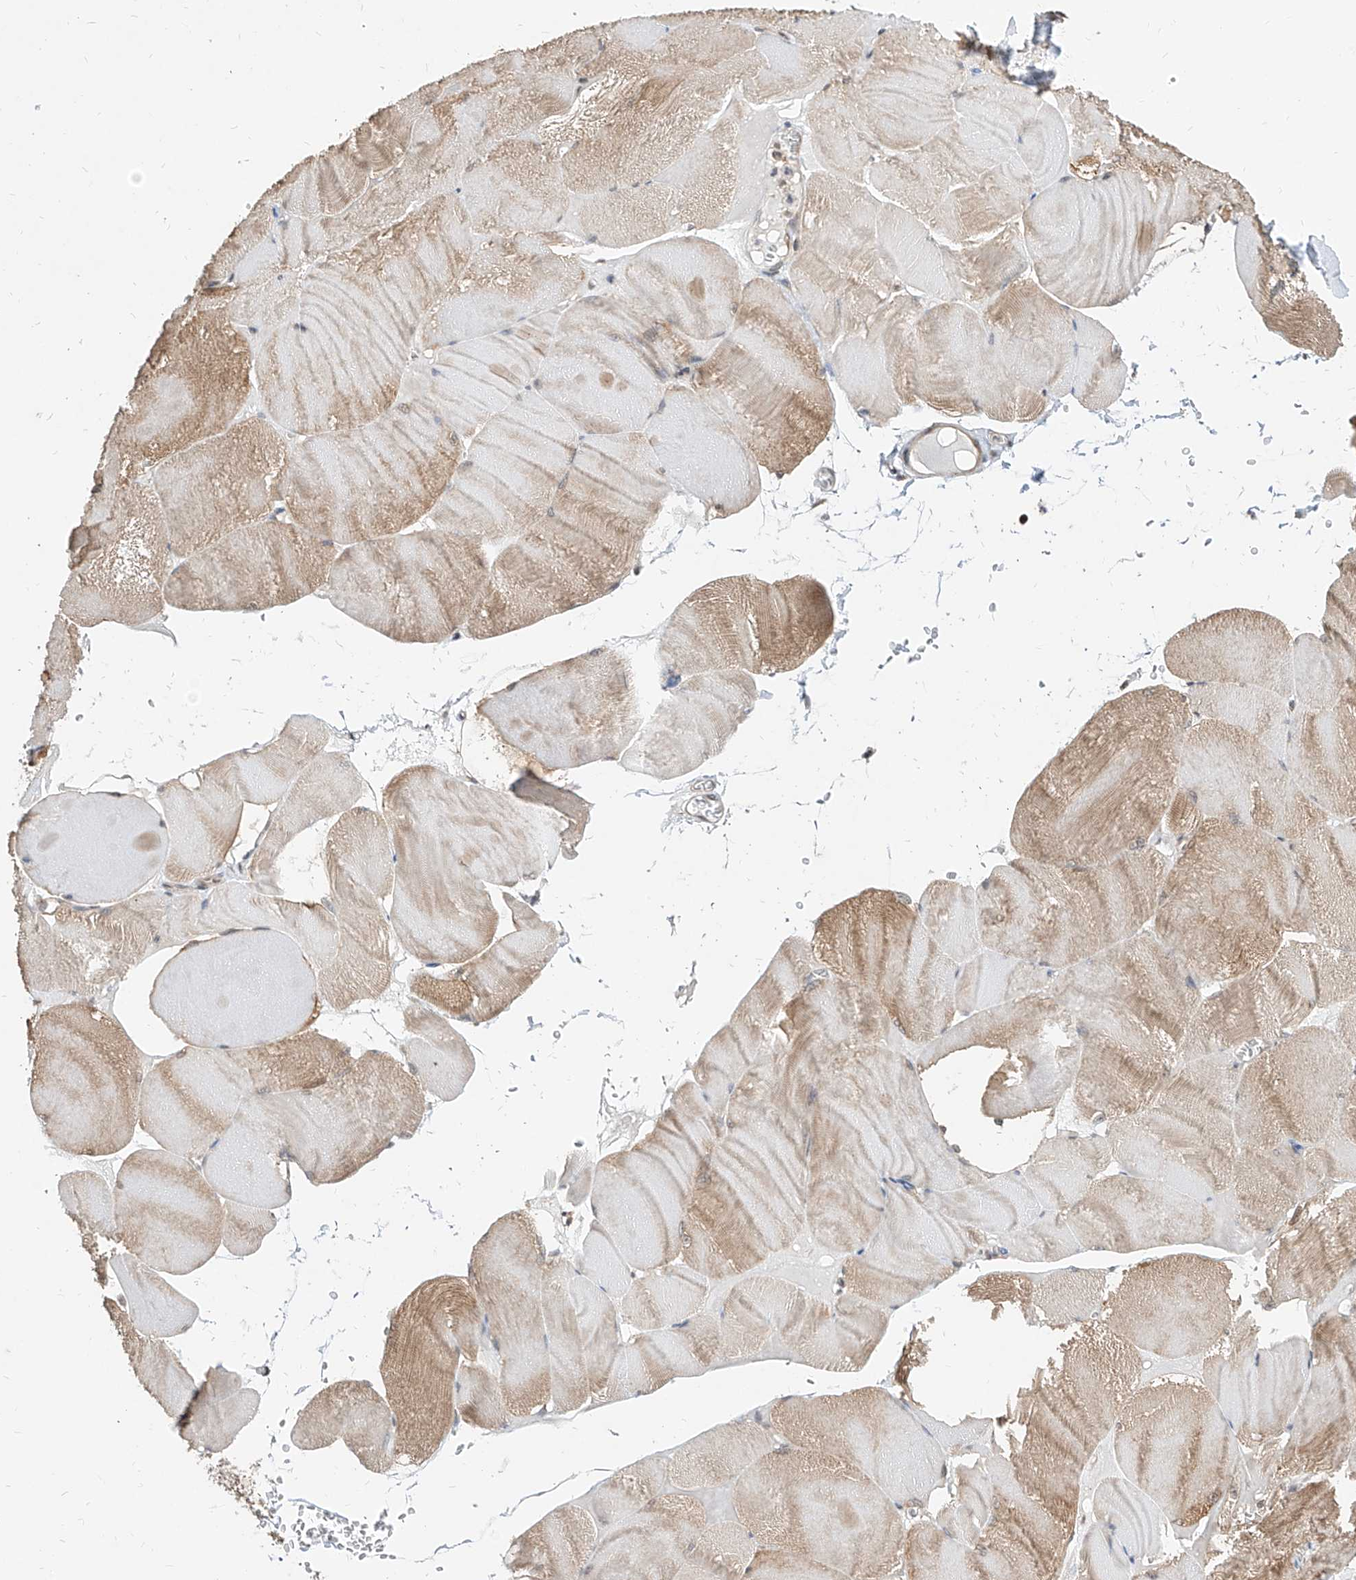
{"staining": {"intensity": "weak", "quantity": "25%-75%", "location": "cytoplasmic/membranous"}, "tissue": "skeletal muscle", "cell_type": "Myocytes", "image_type": "normal", "snomed": [{"axis": "morphology", "description": "Normal tissue, NOS"}, {"axis": "morphology", "description": "Basal cell carcinoma"}, {"axis": "topography", "description": "Skeletal muscle"}], "caption": "Immunohistochemical staining of normal skeletal muscle reveals low levels of weak cytoplasmic/membranous expression in about 25%-75% of myocytes.", "gene": "C8orf82", "patient": {"sex": "female", "age": 64}}